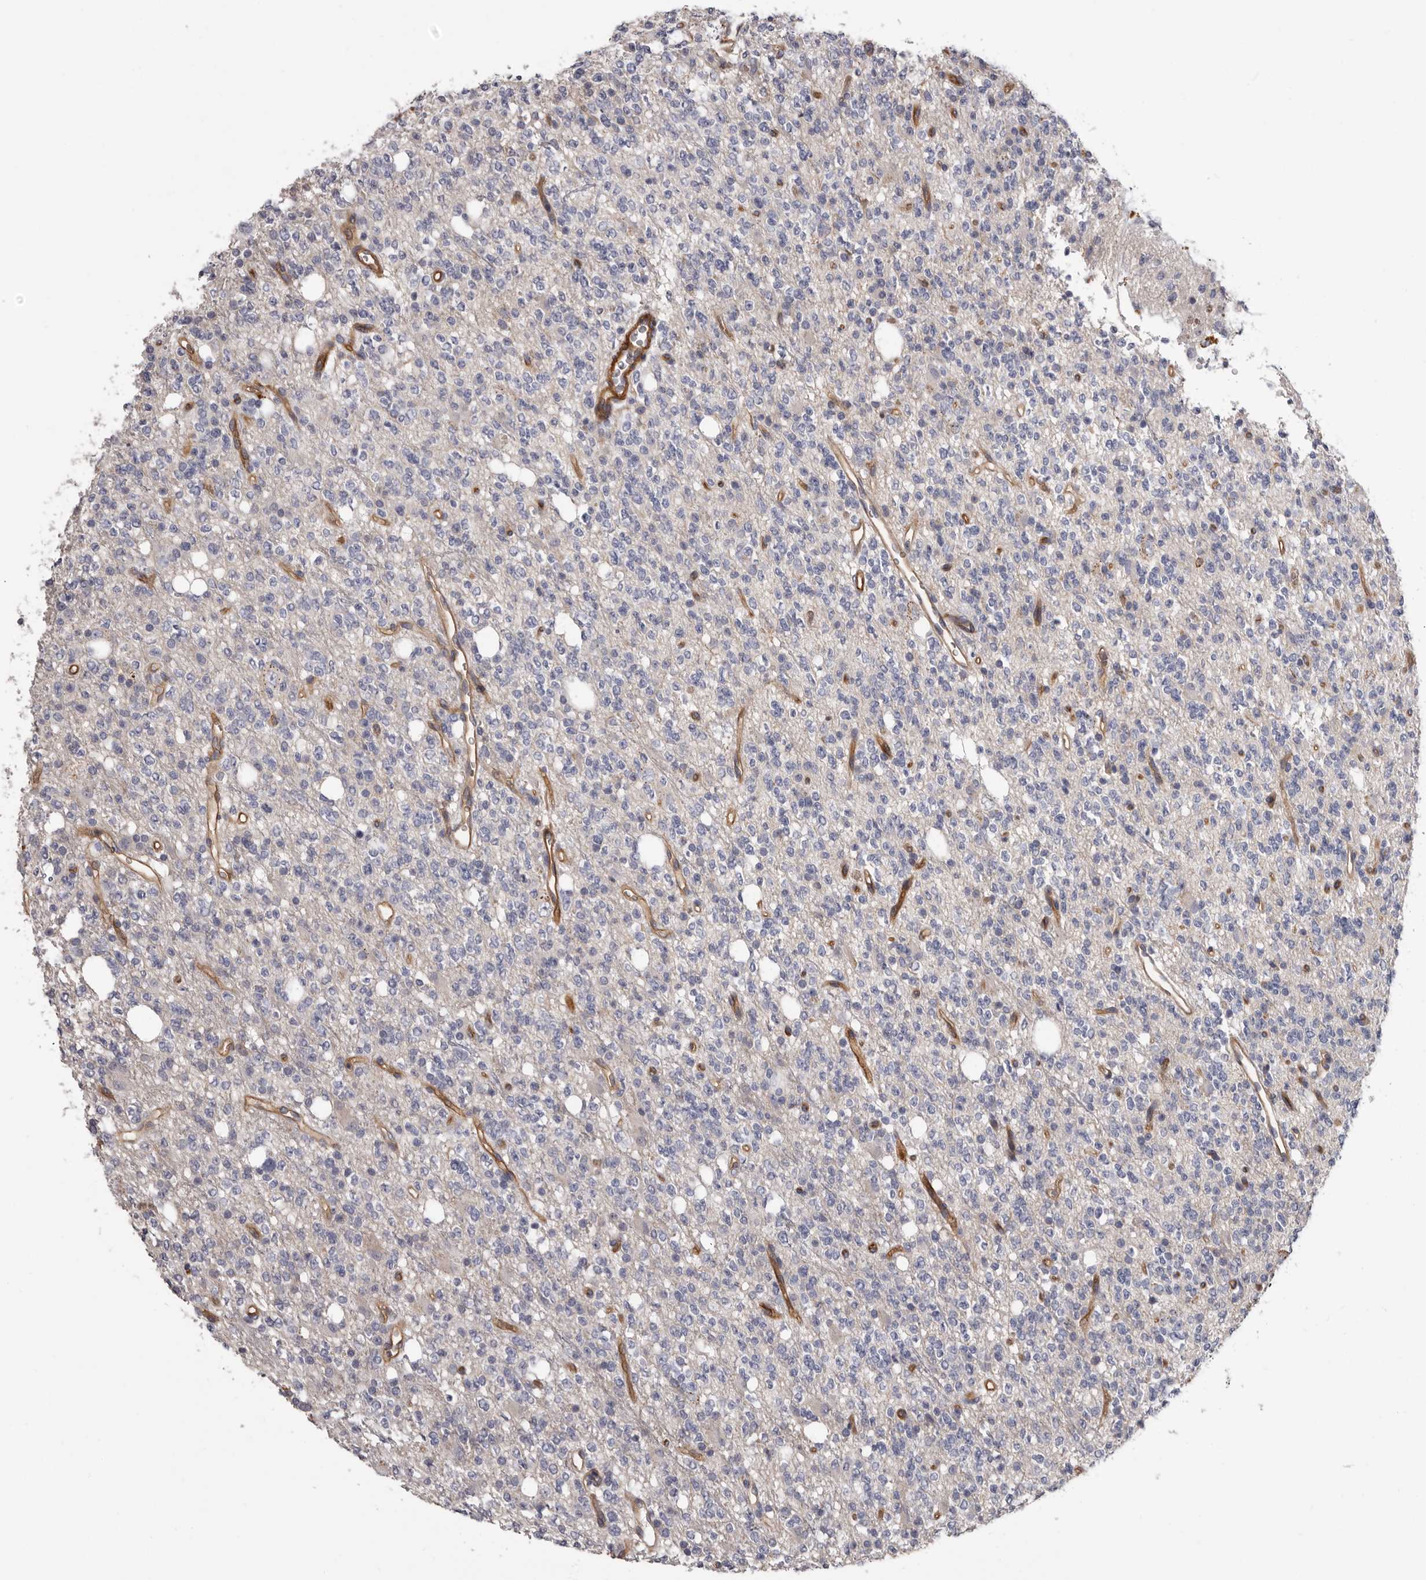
{"staining": {"intensity": "negative", "quantity": "none", "location": "none"}, "tissue": "glioma", "cell_type": "Tumor cells", "image_type": "cancer", "snomed": [{"axis": "morphology", "description": "Glioma, malignant, High grade"}, {"axis": "topography", "description": "Brain"}], "caption": "This histopathology image is of glioma stained with immunohistochemistry to label a protein in brown with the nuclei are counter-stained blue. There is no expression in tumor cells.", "gene": "ADGRL4", "patient": {"sex": "female", "age": 62}}